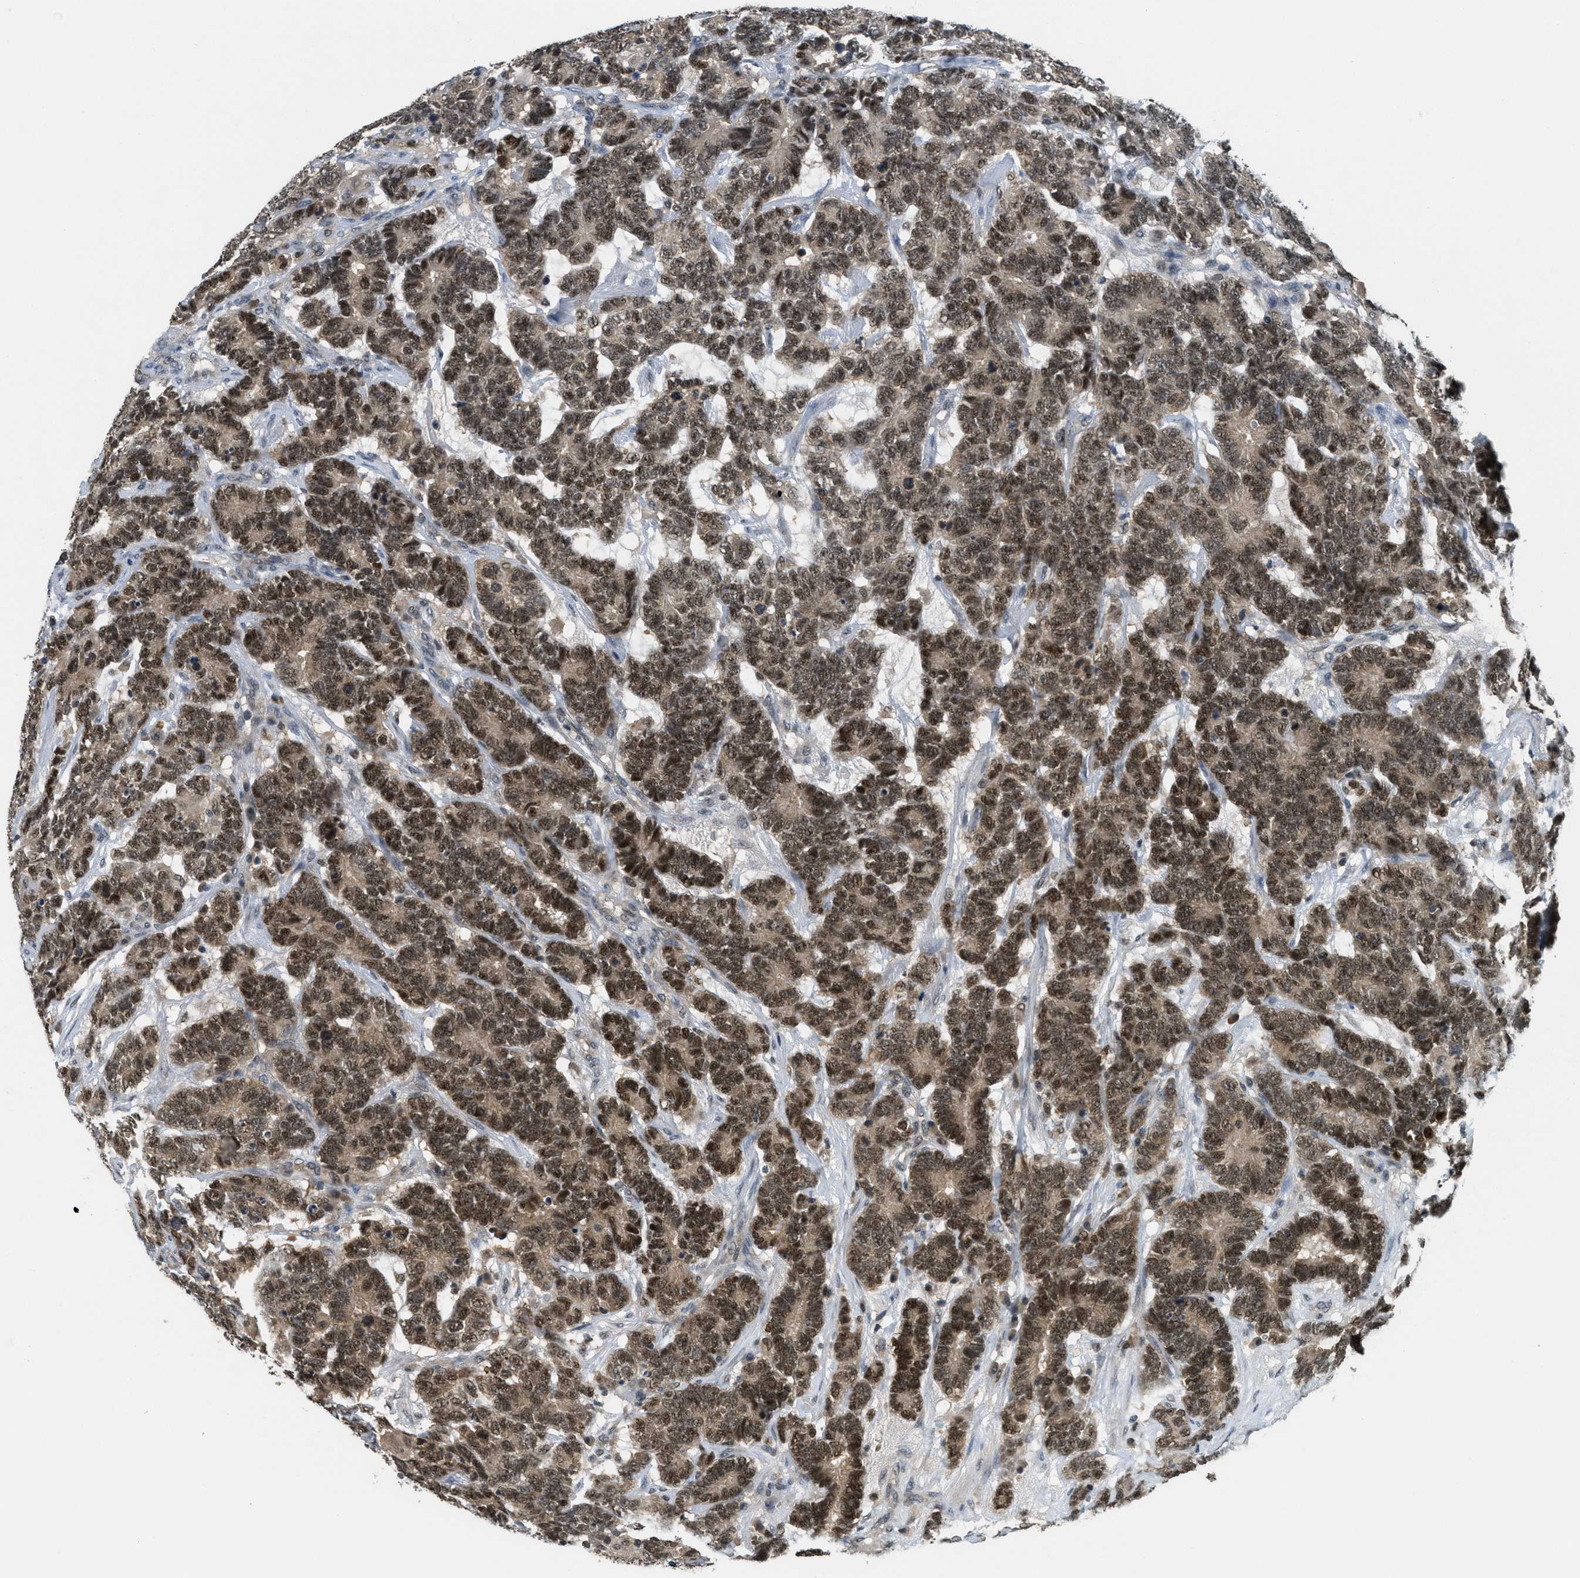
{"staining": {"intensity": "moderate", "quantity": ">75%", "location": "cytoplasmic/membranous,nuclear"}, "tissue": "testis cancer", "cell_type": "Tumor cells", "image_type": "cancer", "snomed": [{"axis": "morphology", "description": "Carcinoma, Embryonal, NOS"}, {"axis": "topography", "description": "Testis"}], "caption": "Protein staining shows moderate cytoplasmic/membranous and nuclear positivity in approximately >75% of tumor cells in testis cancer (embryonal carcinoma). Immunohistochemistry stains the protein of interest in brown and the nuclei are stained blue.", "gene": "DNAJB1", "patient": {"sex": "male", "age": 26}}